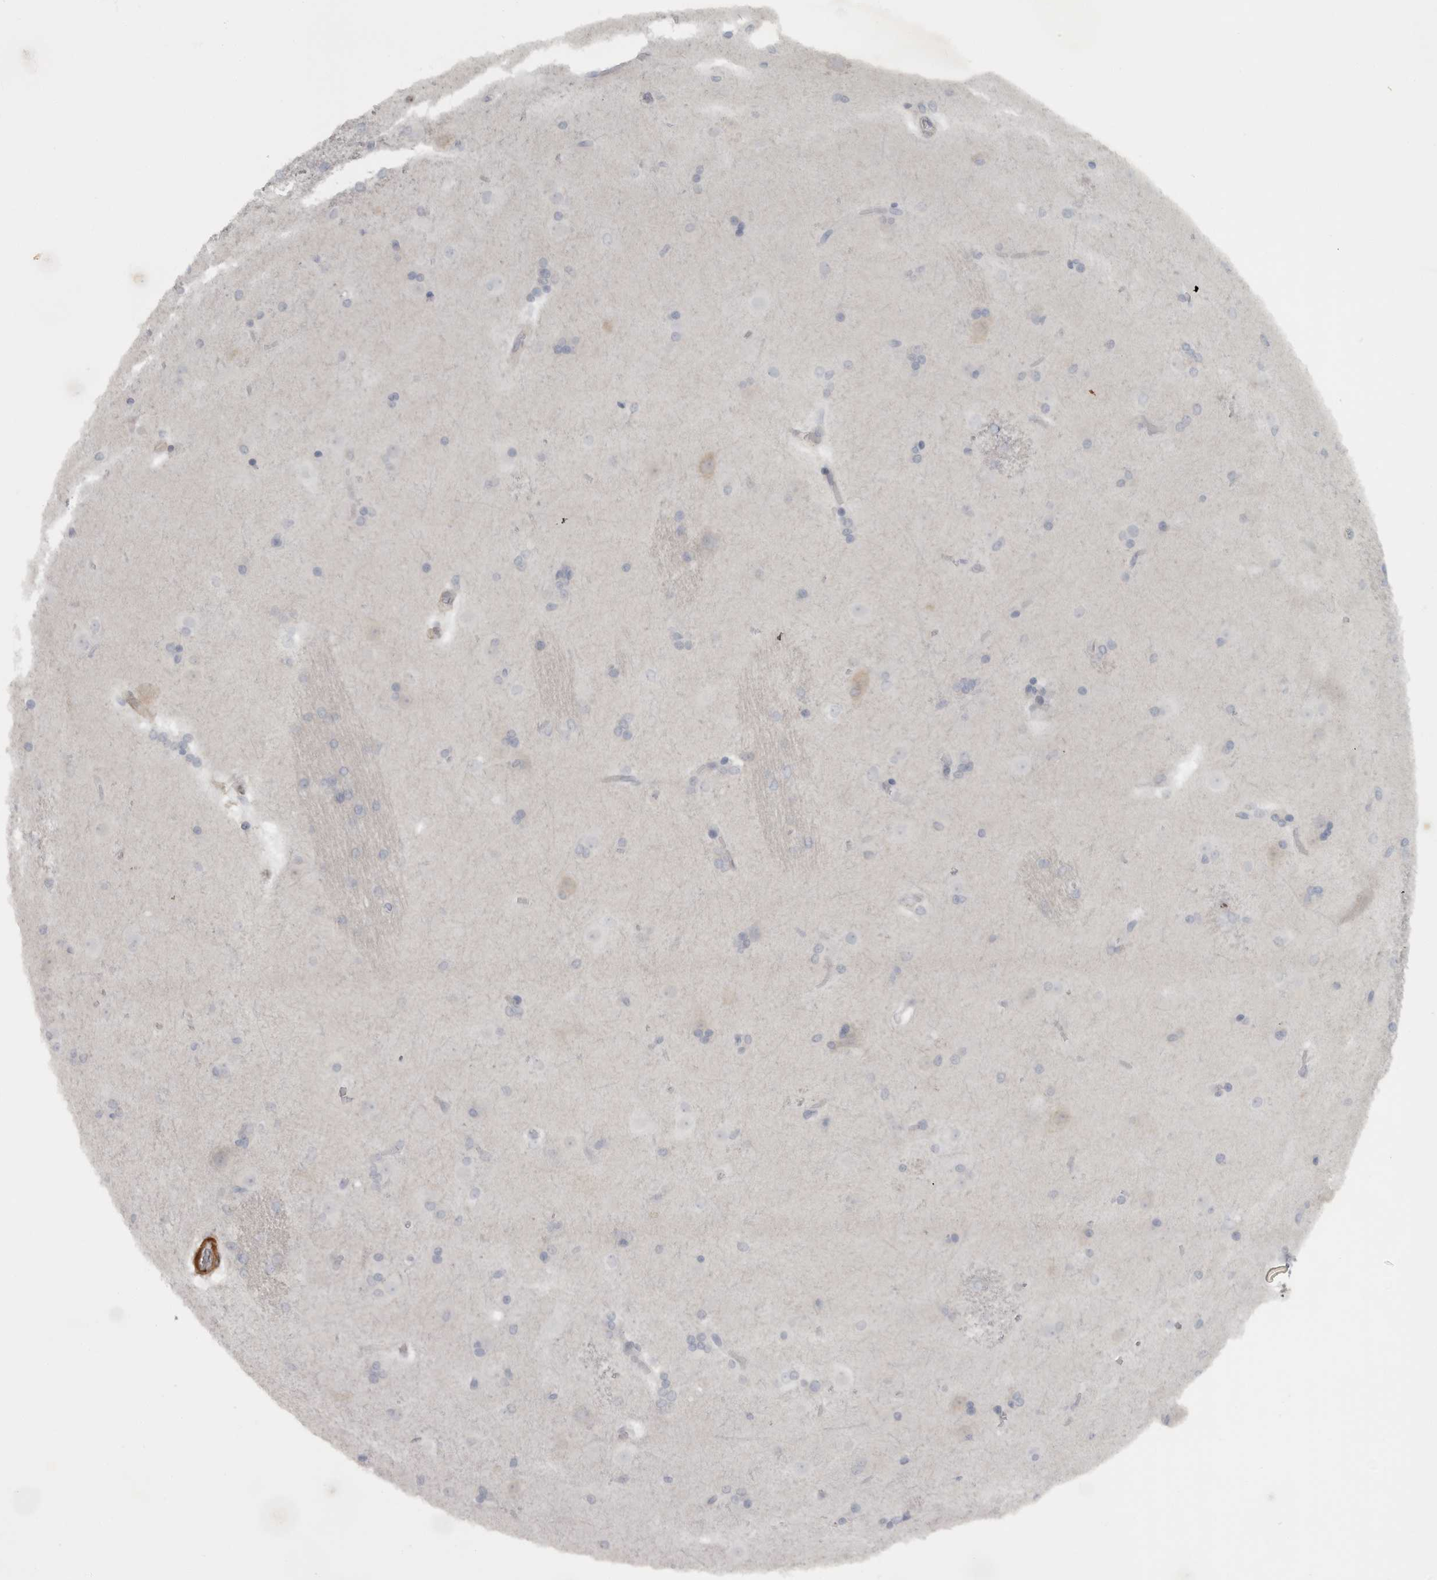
{"staining": {"intensity": "negative", "quantity": "none", "location": "none"}, "tissue": "caudate", "cell_type": "Glial cells", "image_type": "normal", "snomed": [{"axis": "morphology", "description": "Normal tissue, NOS"}, {"axis": "topography", "description": "Lateral ventricle wall"}], "caption": "IHC photomicrograph of normal caudate: caudate stained with DAB shows no significant protein positivity in glial cells.", "gene": "PPP1R12B", "patient": {"sex": "female", "age": 19}}